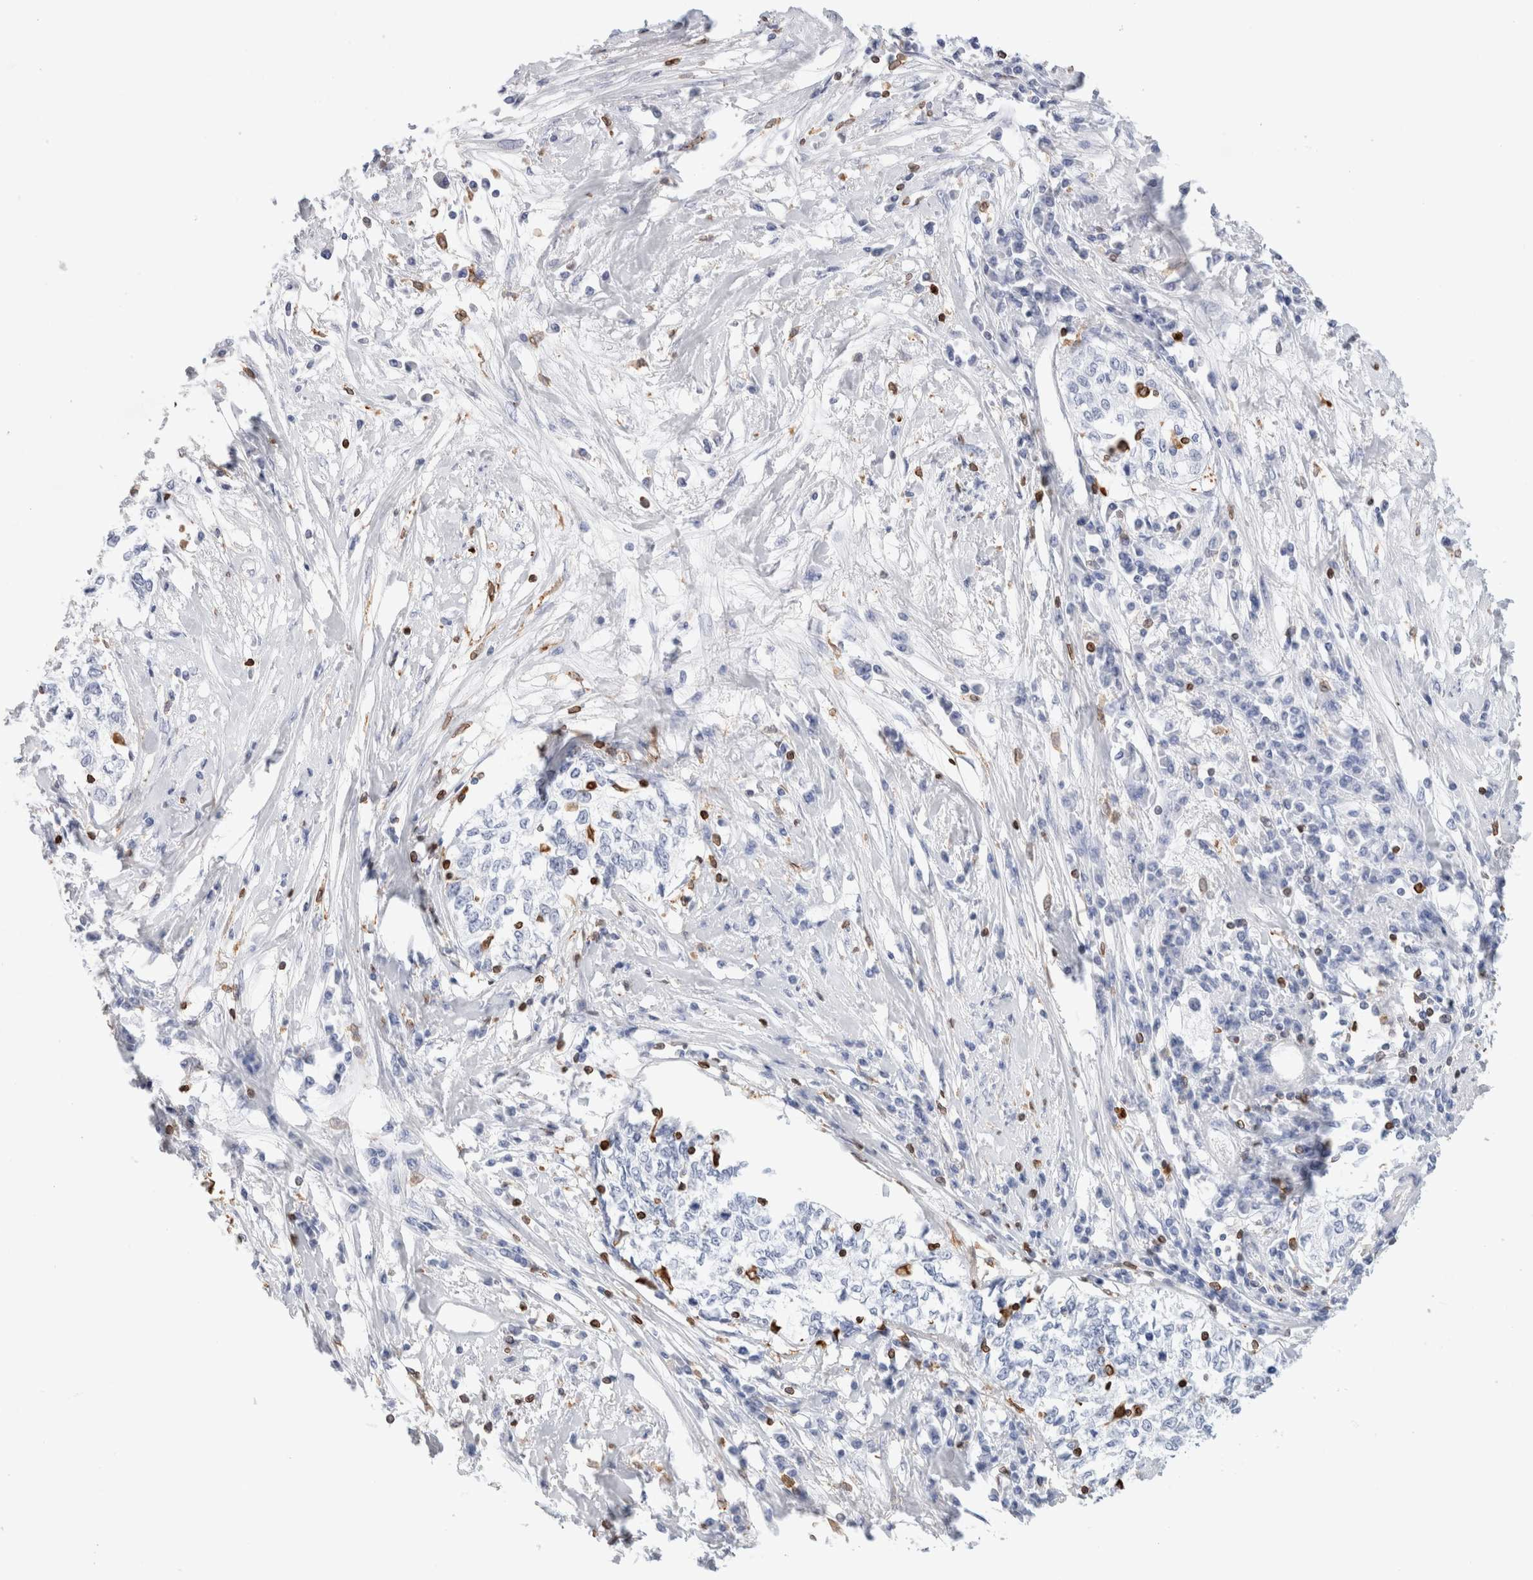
{"staining": {"intensity": "negative", "quantity": "none", "location": "none"}, "tissue": "cervical cancer", "cell_type": "Tumor cells", "image_type": "cancer", "snomed": [{"axis": "morphology", "description": "Squamous cell carcinoma, NOS"}, {"axis": "topography", "description": "Cervix"}], "caption": "A photomicrograph of squamous cell carcinoma (cervical) stained for a protein reveals no brown staining in tumor cells.", "gene": "ALOX5AP", "patient": {"sex": "female", "age": 57}}